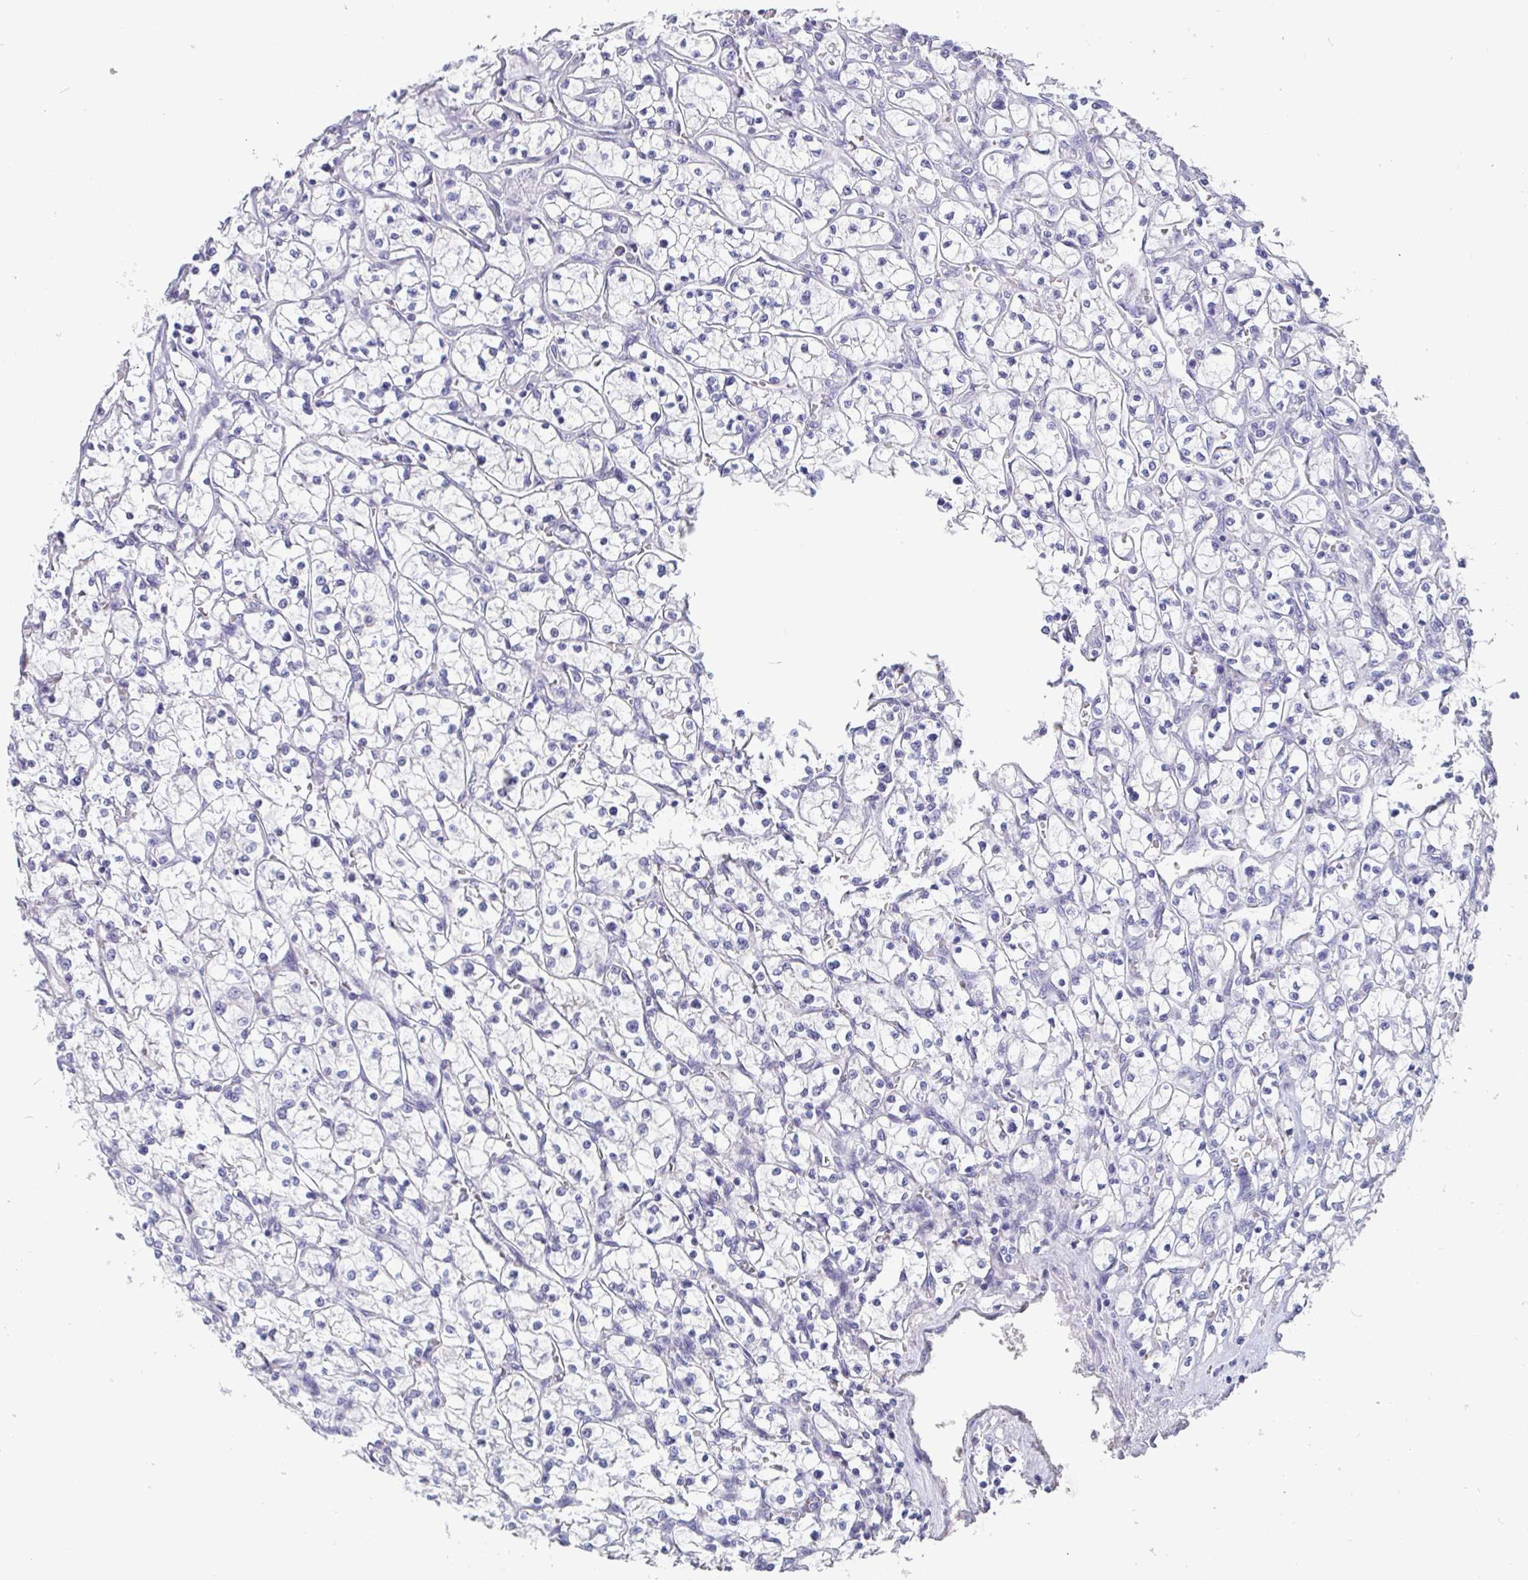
{"staining": {"intensity": "negative", "quantity": "none", "location": "none"}, "tissue": "renal cancer", "cell_type": "Tumor cells", "image_type": "cancer", "snomed": [{"axis": "morphology", "description": "Adenocarcinoma, NOS"}, {"axis": "topography", "description": "Kidney"}], "caption": "Immunohistochemical staining of renal adenocarcinoma displays no significant expression in tumor cells.", "gene": "IDH1", "patient": {"sex": "female", "age": 64}}